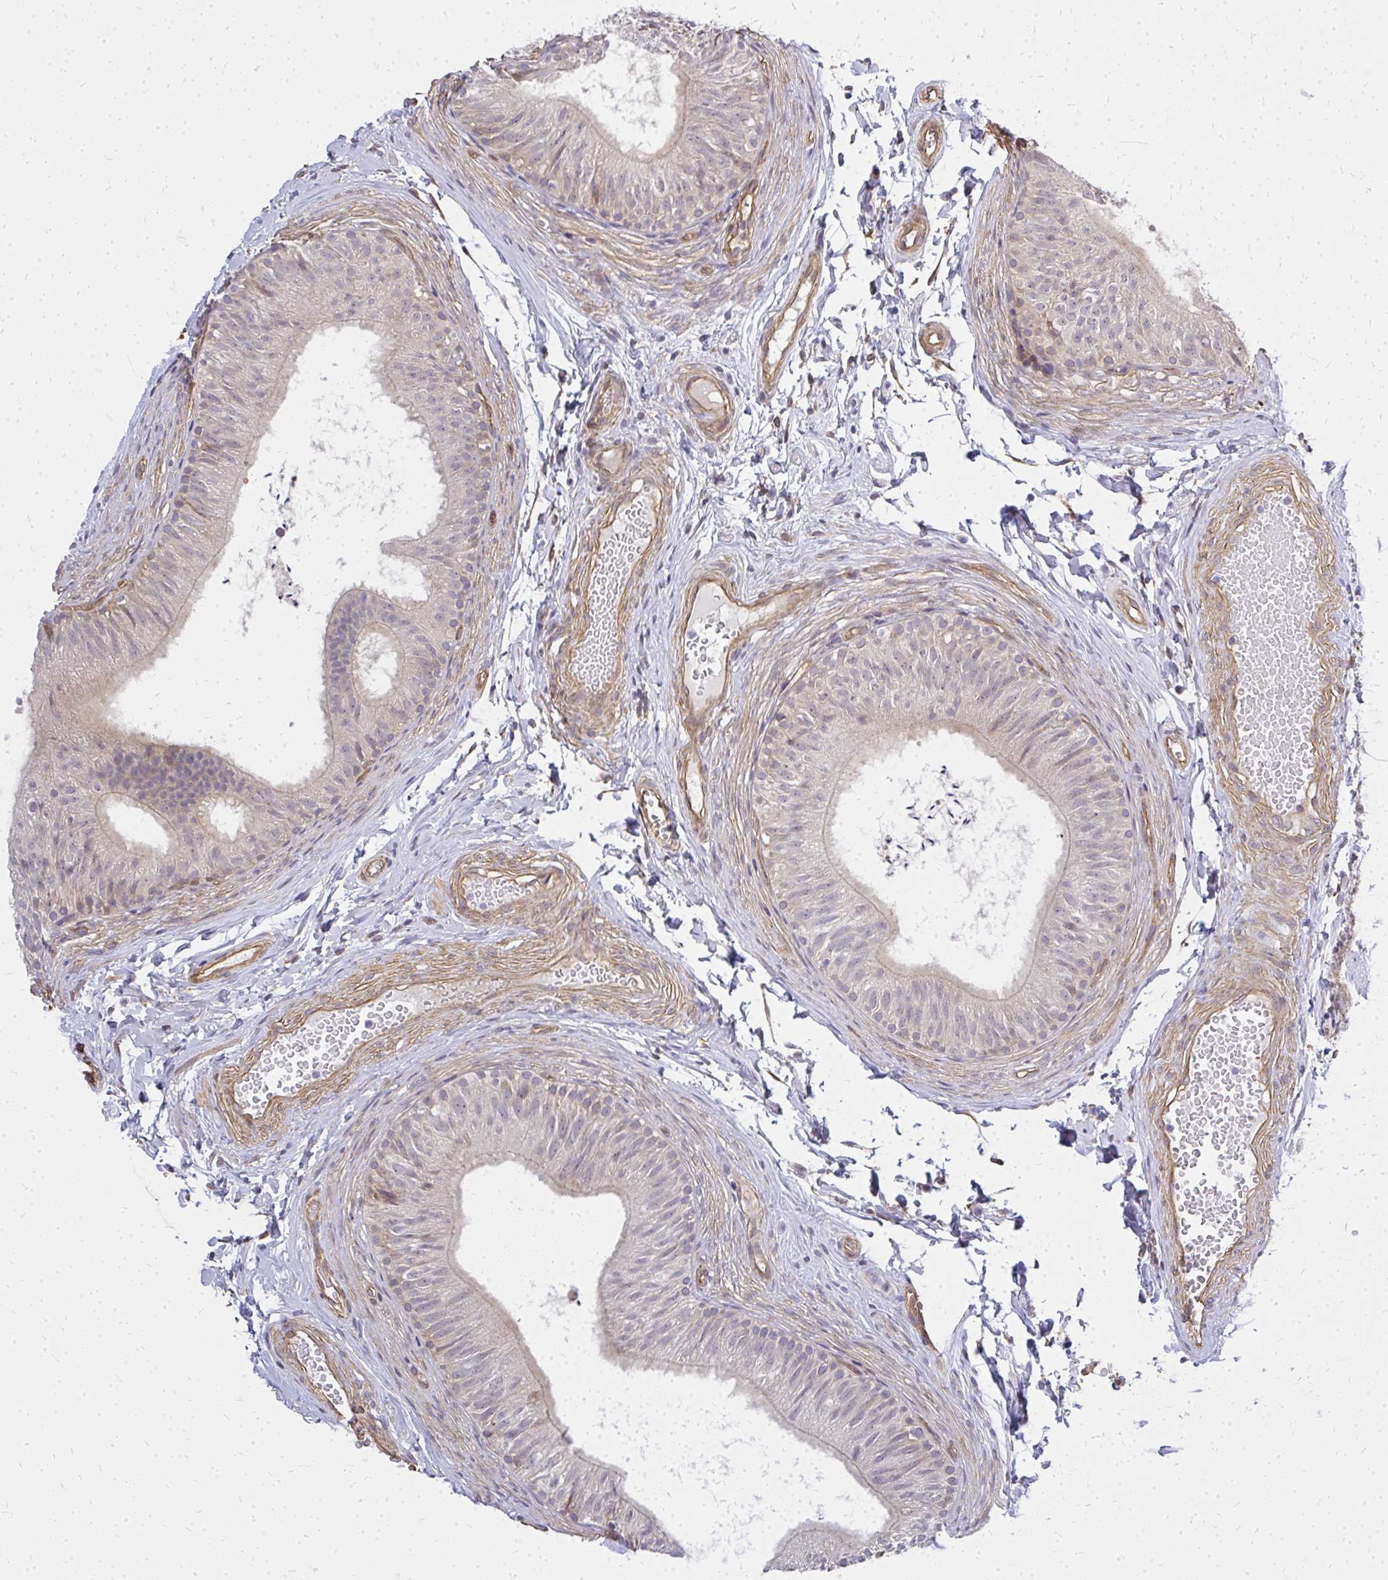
{"staining": {"intensity": "moderate", "quantity": "<25%", "location": "cytoplasmic/membranous"}, "tissue": "epididymis", "cell_type": "Glandular cells", "image_type": "normal", "snomed": [{"axis": "morphology", "description": "Normal tissue, NOS"}, {"axis": "topography", "description": "Epididymis, spermatic cord, NOS"}, {"axis": "topography", "description": "Epididymis"}, {"axis": "topography", "description": "Peripheral nerve tissue"}], "caption": "A high-resolution micrograph shows immunohistochemistry (IHC) staining of benign epididymis, which shows moderate cytoplasmic/membranous positivity in approximately <25% of glandular cells.", "gene": "ENSG00000258472", "patient": {"sex": "male", "age": 29}}